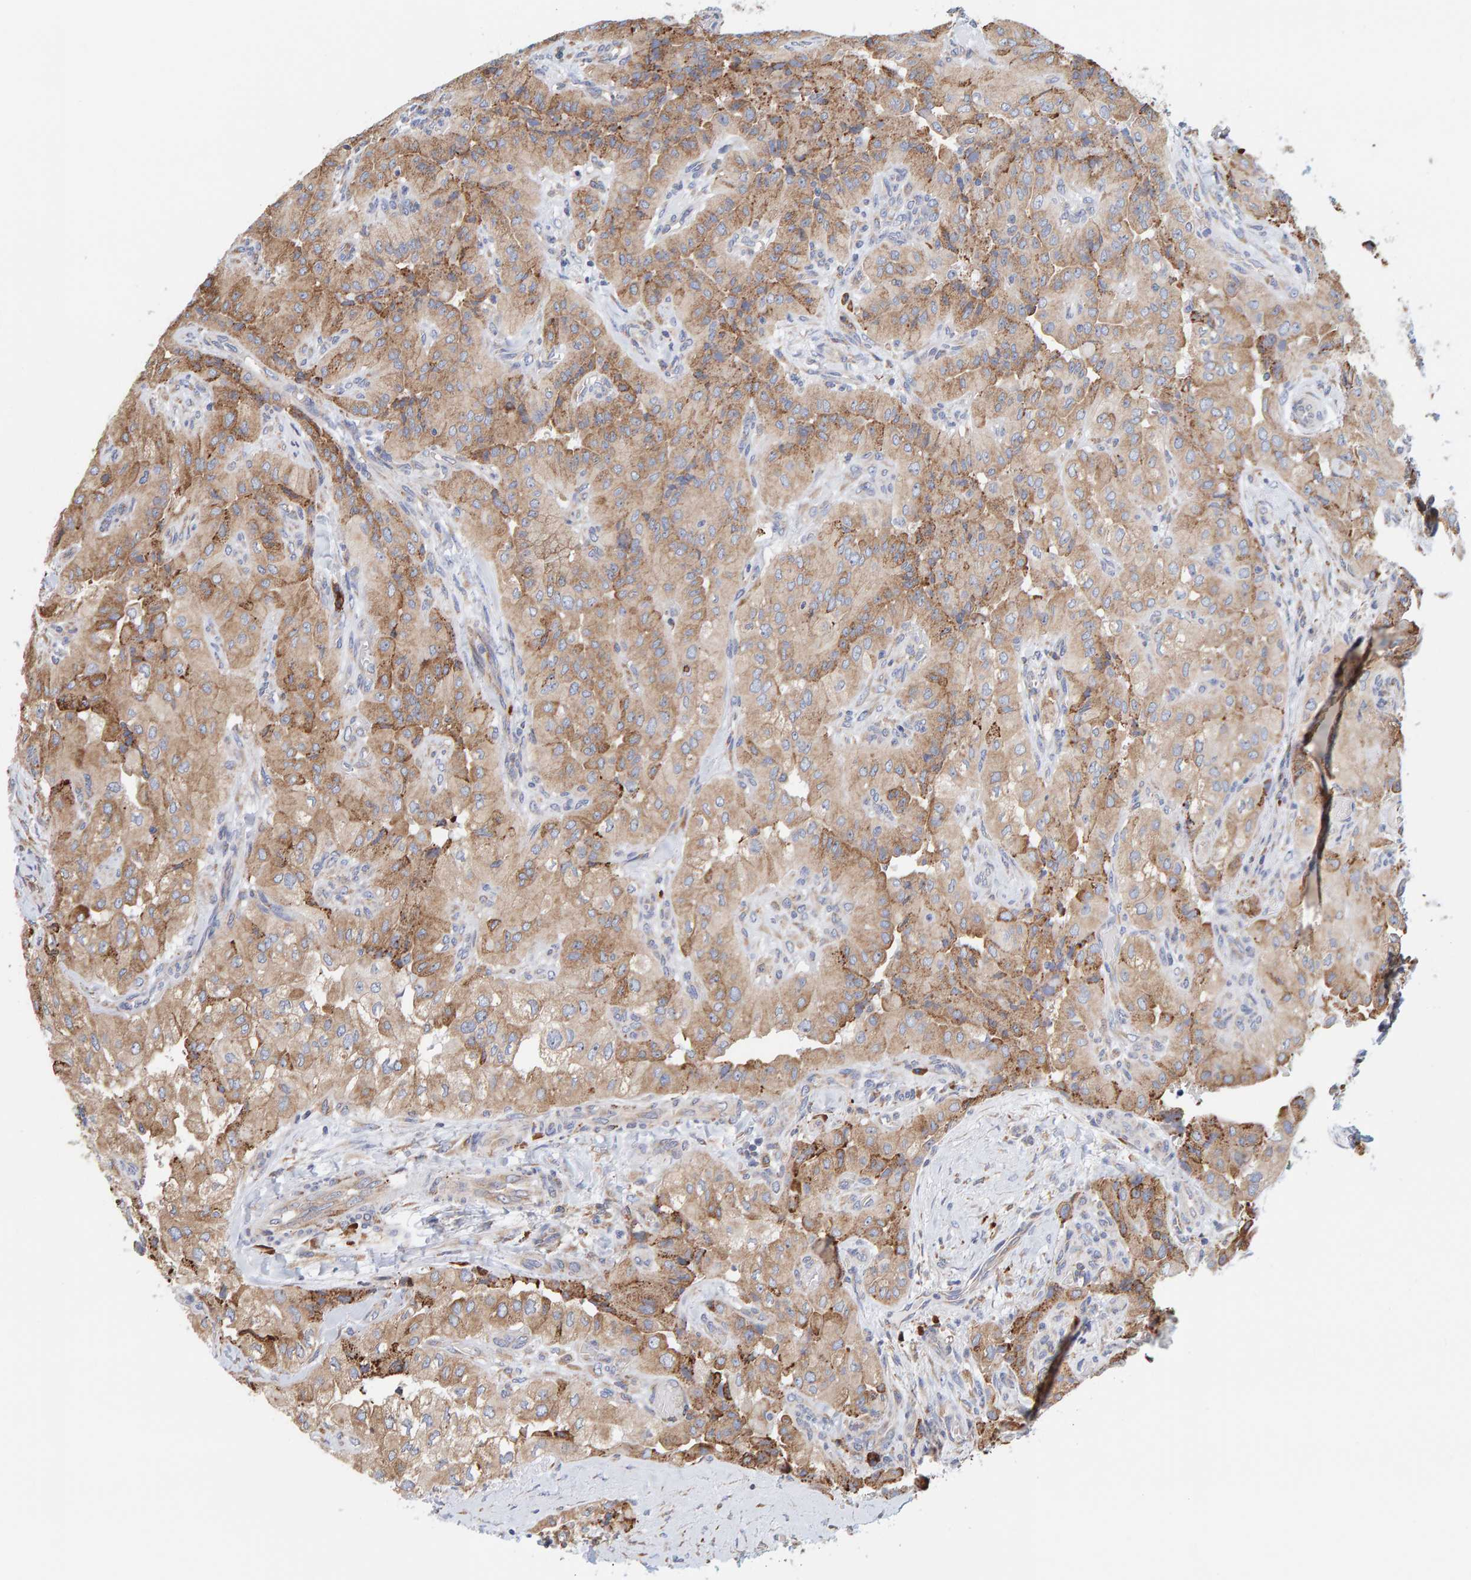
{"staining": {"intensity": "moderate", "quantity": ">75%", "location": "cytoplasmic/membranous"}, "tissue": "thyroid cancer", "cell_type": "Tumor cells", "image_type": "cancer", "snomed": [{"axis": "morphology", "description": "Papillary adenocarcinoma, NOS"}, {"axis": "topography", "description": "Thyroid gland"}], "caption": "Moderate cytoplasmic/membranous expression is appreciated in about >75% of tumor cells in thyroid cancer.", "gene": "SGPL1", "patient": {"sex": "female", "age": 59}}